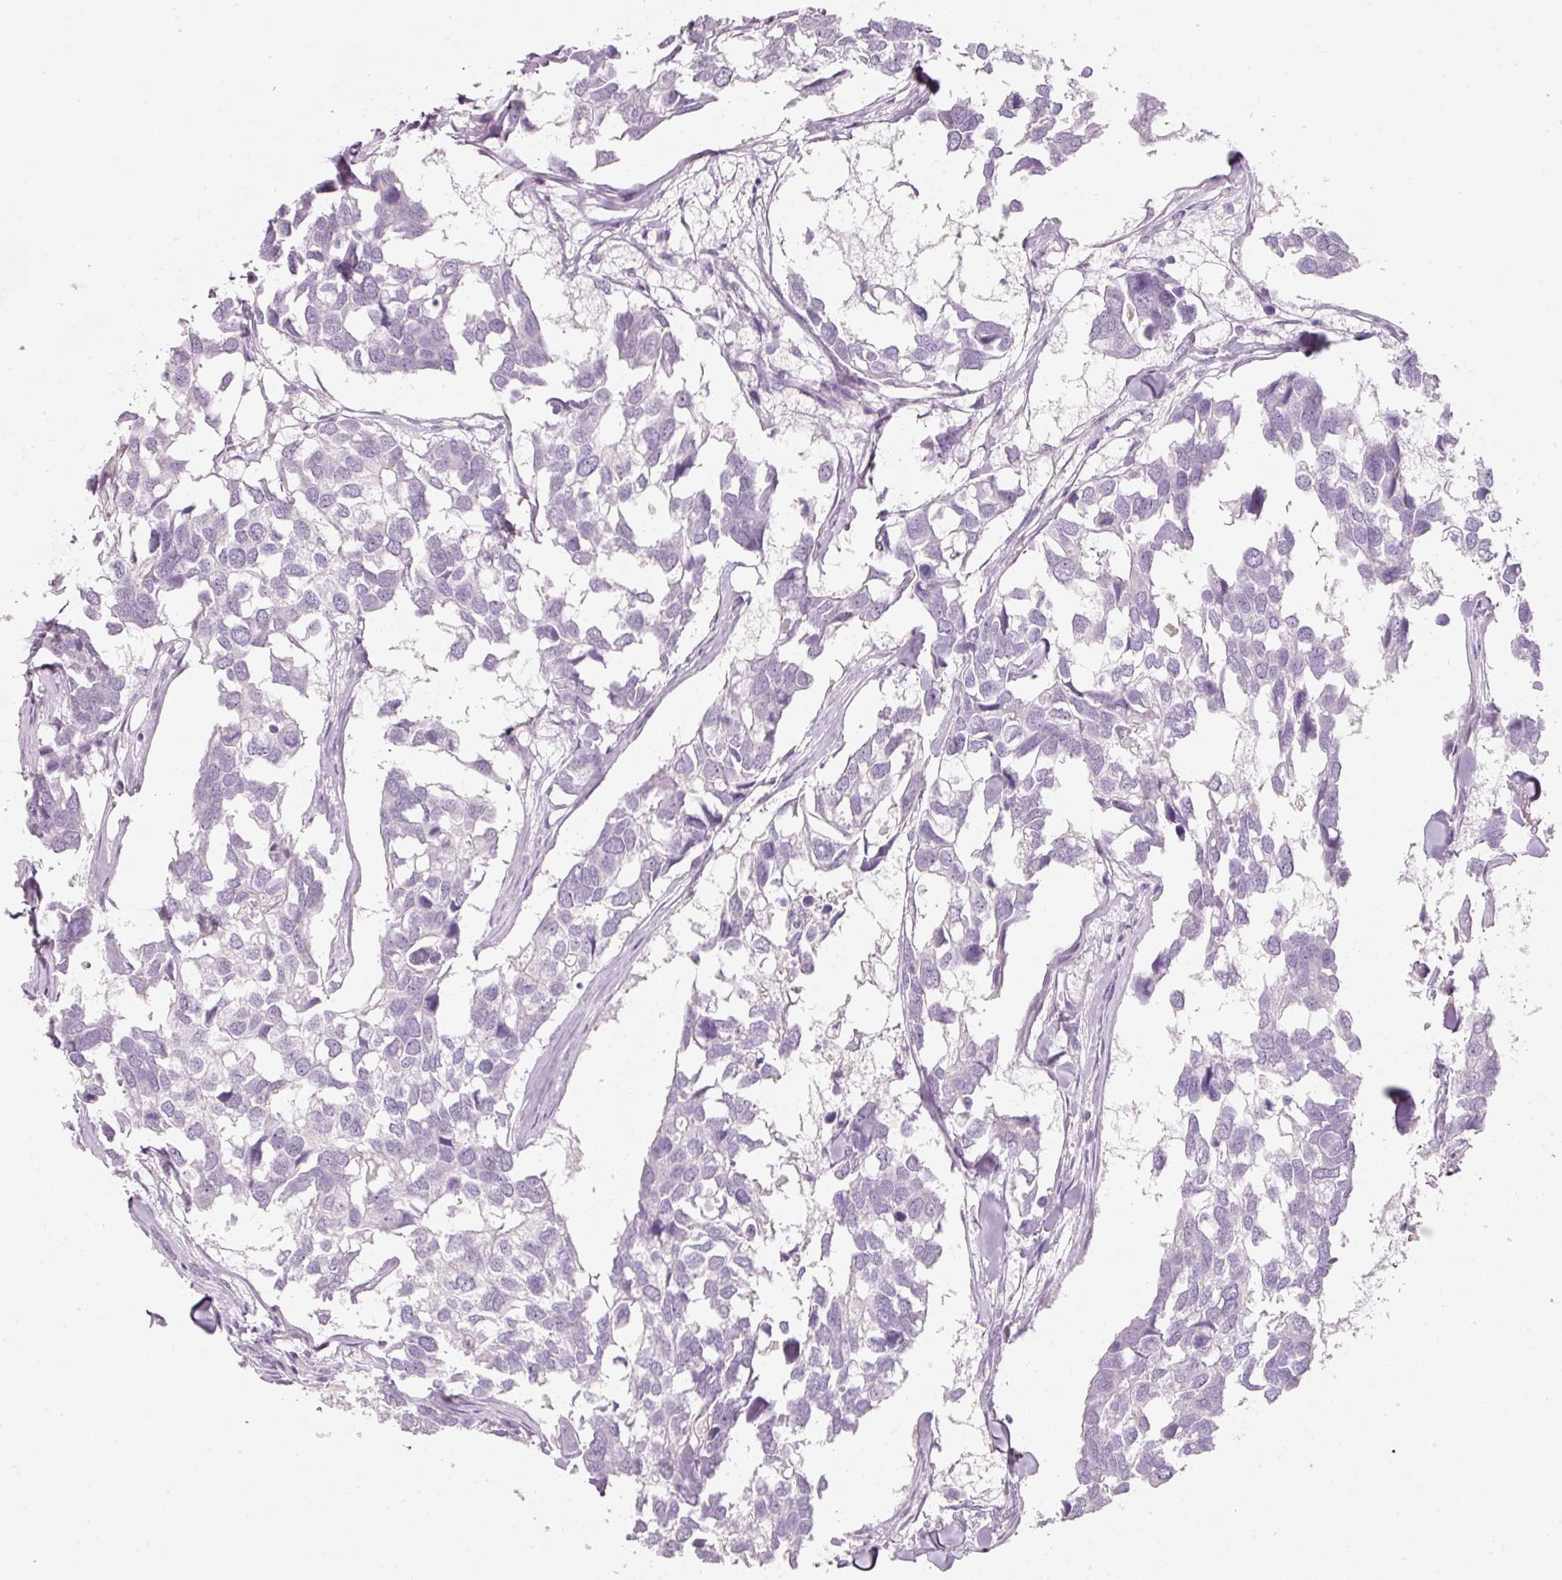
{"staining": {"intensity": "negative", "quantity": "none", "location": "none"}, "tissue": "breast cancer", "cell_type": "Tumor cells", "image_type": "cancer", "snomed": [{"axis": "morphology", "description": "Duct carcinoma"}, {"axis": "topography", "description": "Breast"}], "caption": "Histopathology image shows no protein expression in tumor cells of breast invasive ductal carcinoma tissue.", "gene": "ENSG00000206549", "patient": {"sex": "female", "age": 83}}